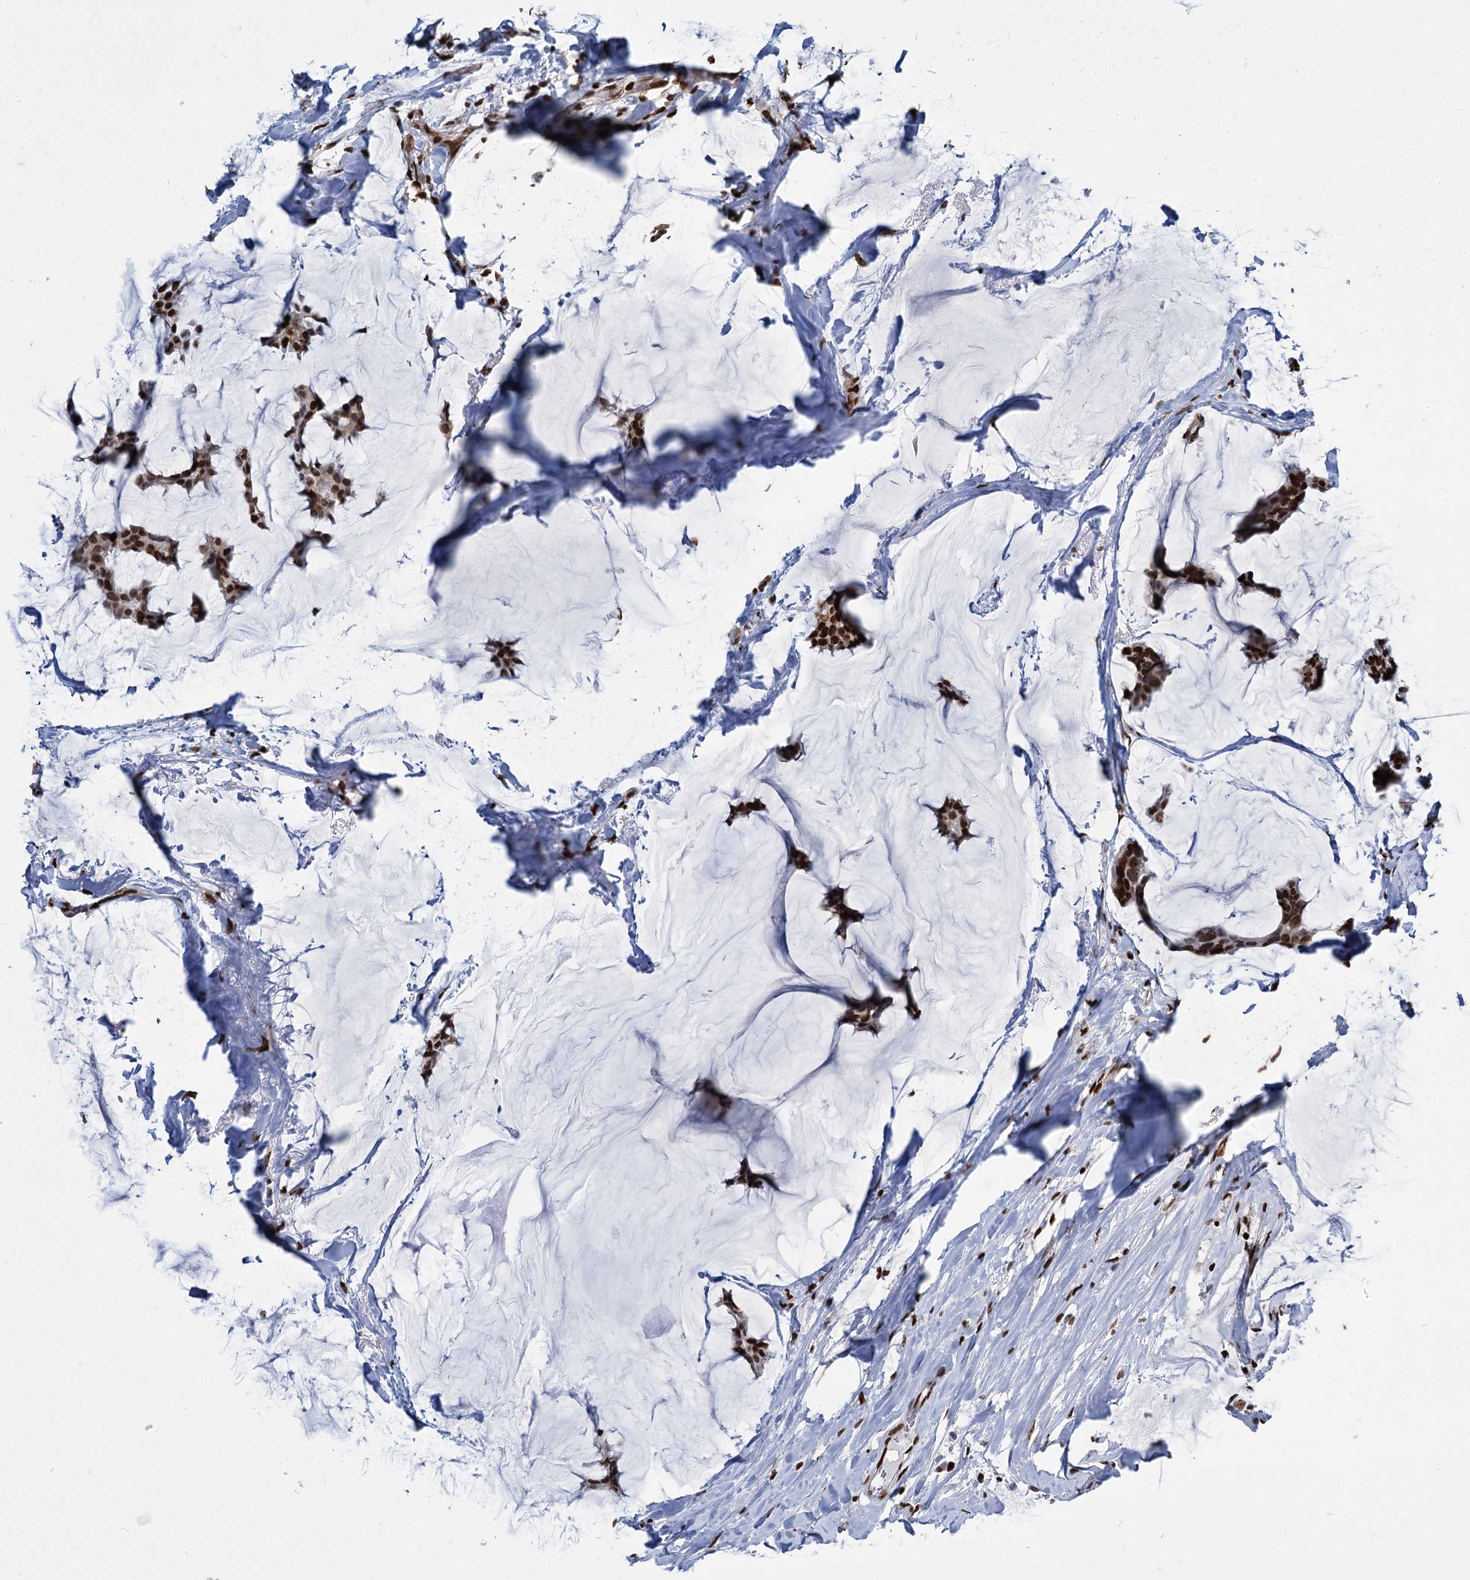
{"staining": {"intensity": "strong", "quantity": ">75%", "location": "nuclear"}, "tissue": "breast cancer", "cell_type": "Tumor cells", "image_type": "cancer", "snomed": [{"axis": "morphology", "description": "Duct carcinoma"}, {"axis": "topography", "description": "Breast"}], "caption": "High-magnification brightfield microscopy of breast cancer (intraductal carcinoma) stained with DAB (brown) and counterstained with hematoxylin (blue). tumor cells exhibit strong nuclear positivity is seen in approximately>75% of cells.", "gene": "MECP2", "patient": {"sex": "female", "age": 93}}